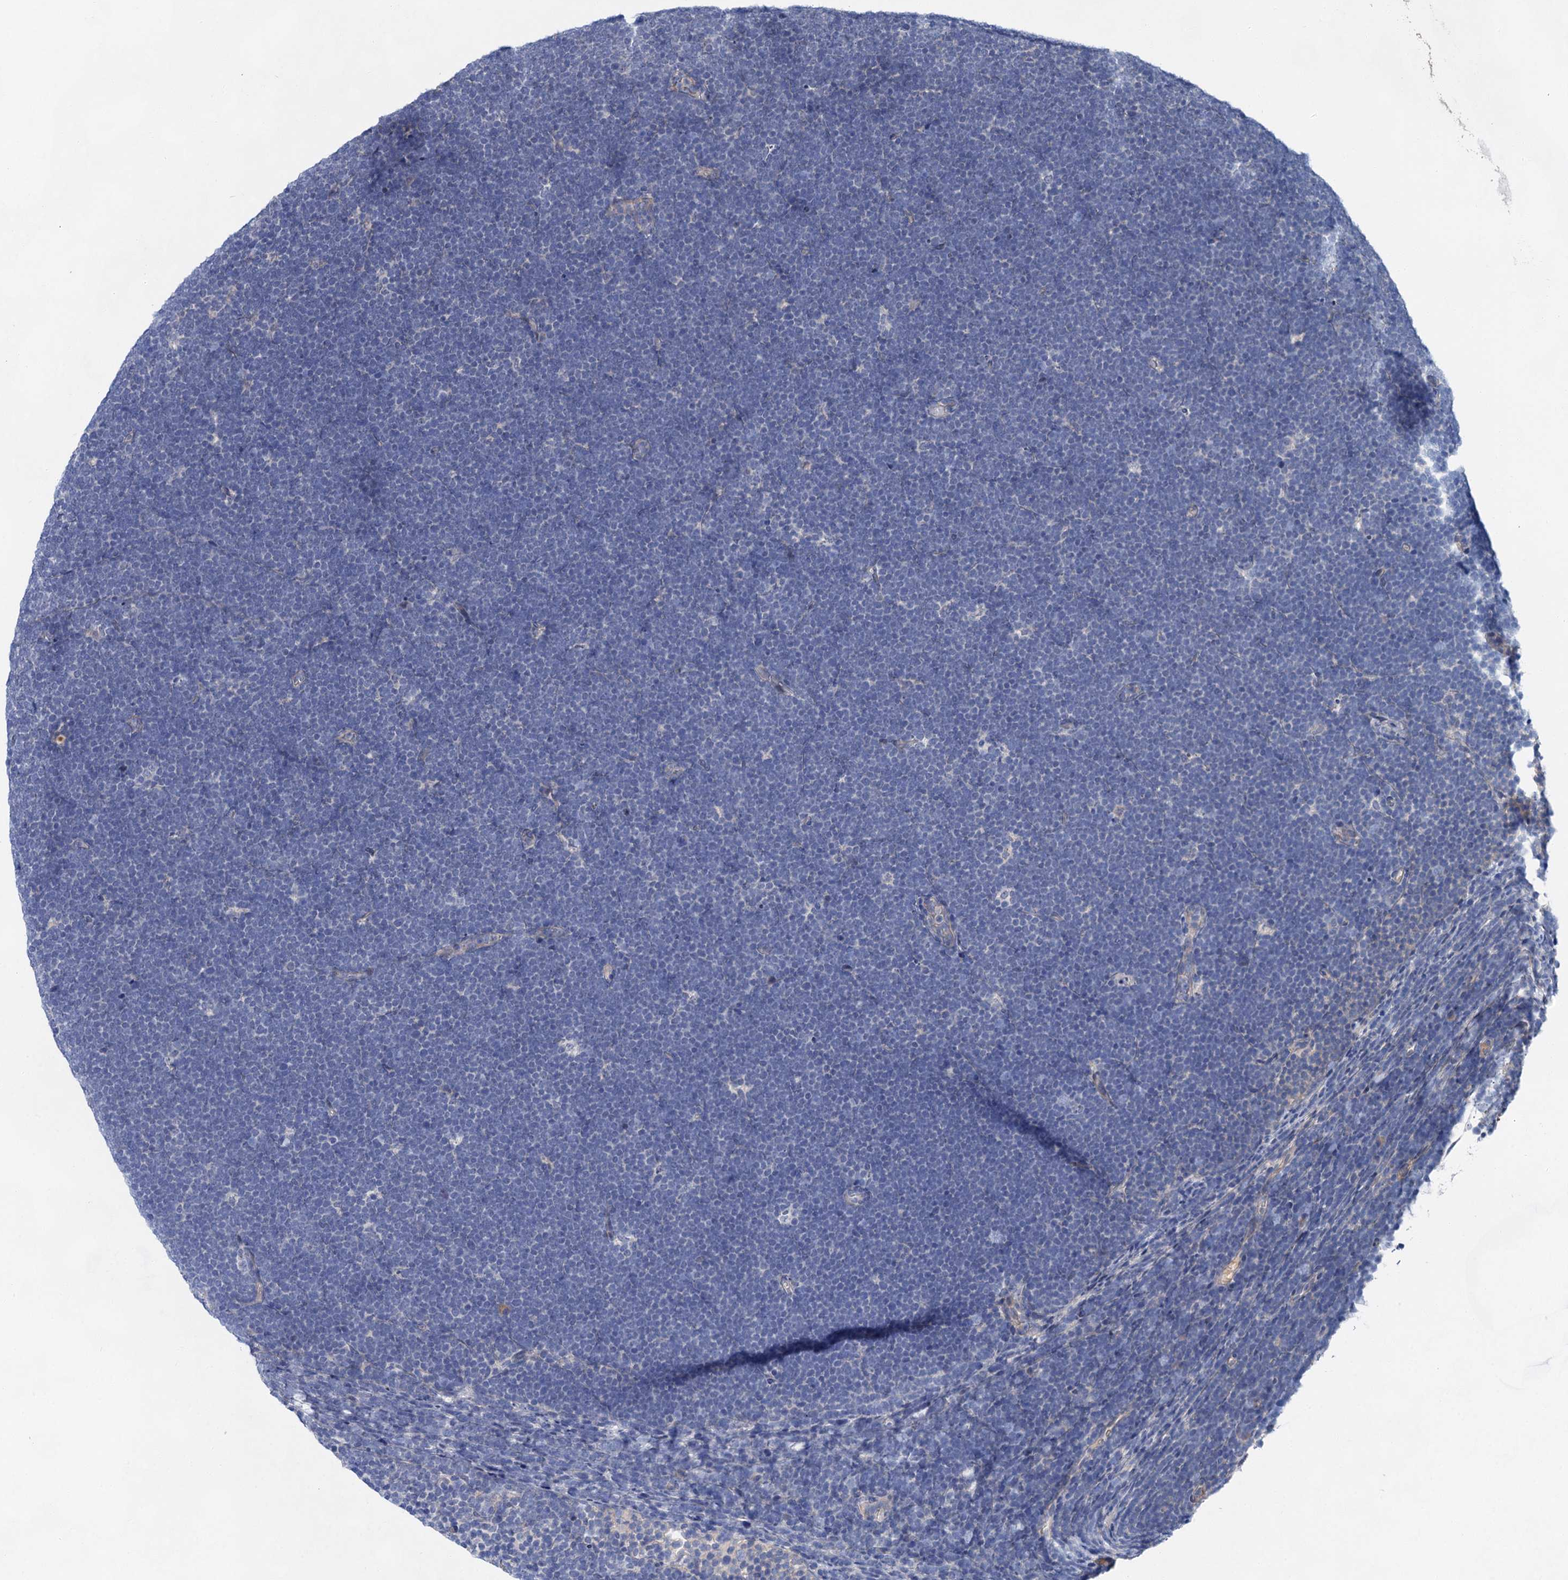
{"staining": {"intensity": "negative", "quantity": "none", "location": "none"}, "tissue": "lymphoma", "cell_type": "Tumor cells", "image_type": "cancer", "snomed": [{"axis": "morphology", "description": "Malignant lymphoma, non-Hodgkin's type, High grade"}, {"axis": "topography", "description": "Lymph node"}], "caption": "A high-resolution photomicrograph shows immunohistochemistry (IHC) staining of lymphoma, which demonstrates no significant staining in tumor cells.", "gene": "MORN3", "patient": {"sex": "male", "age": 13}}